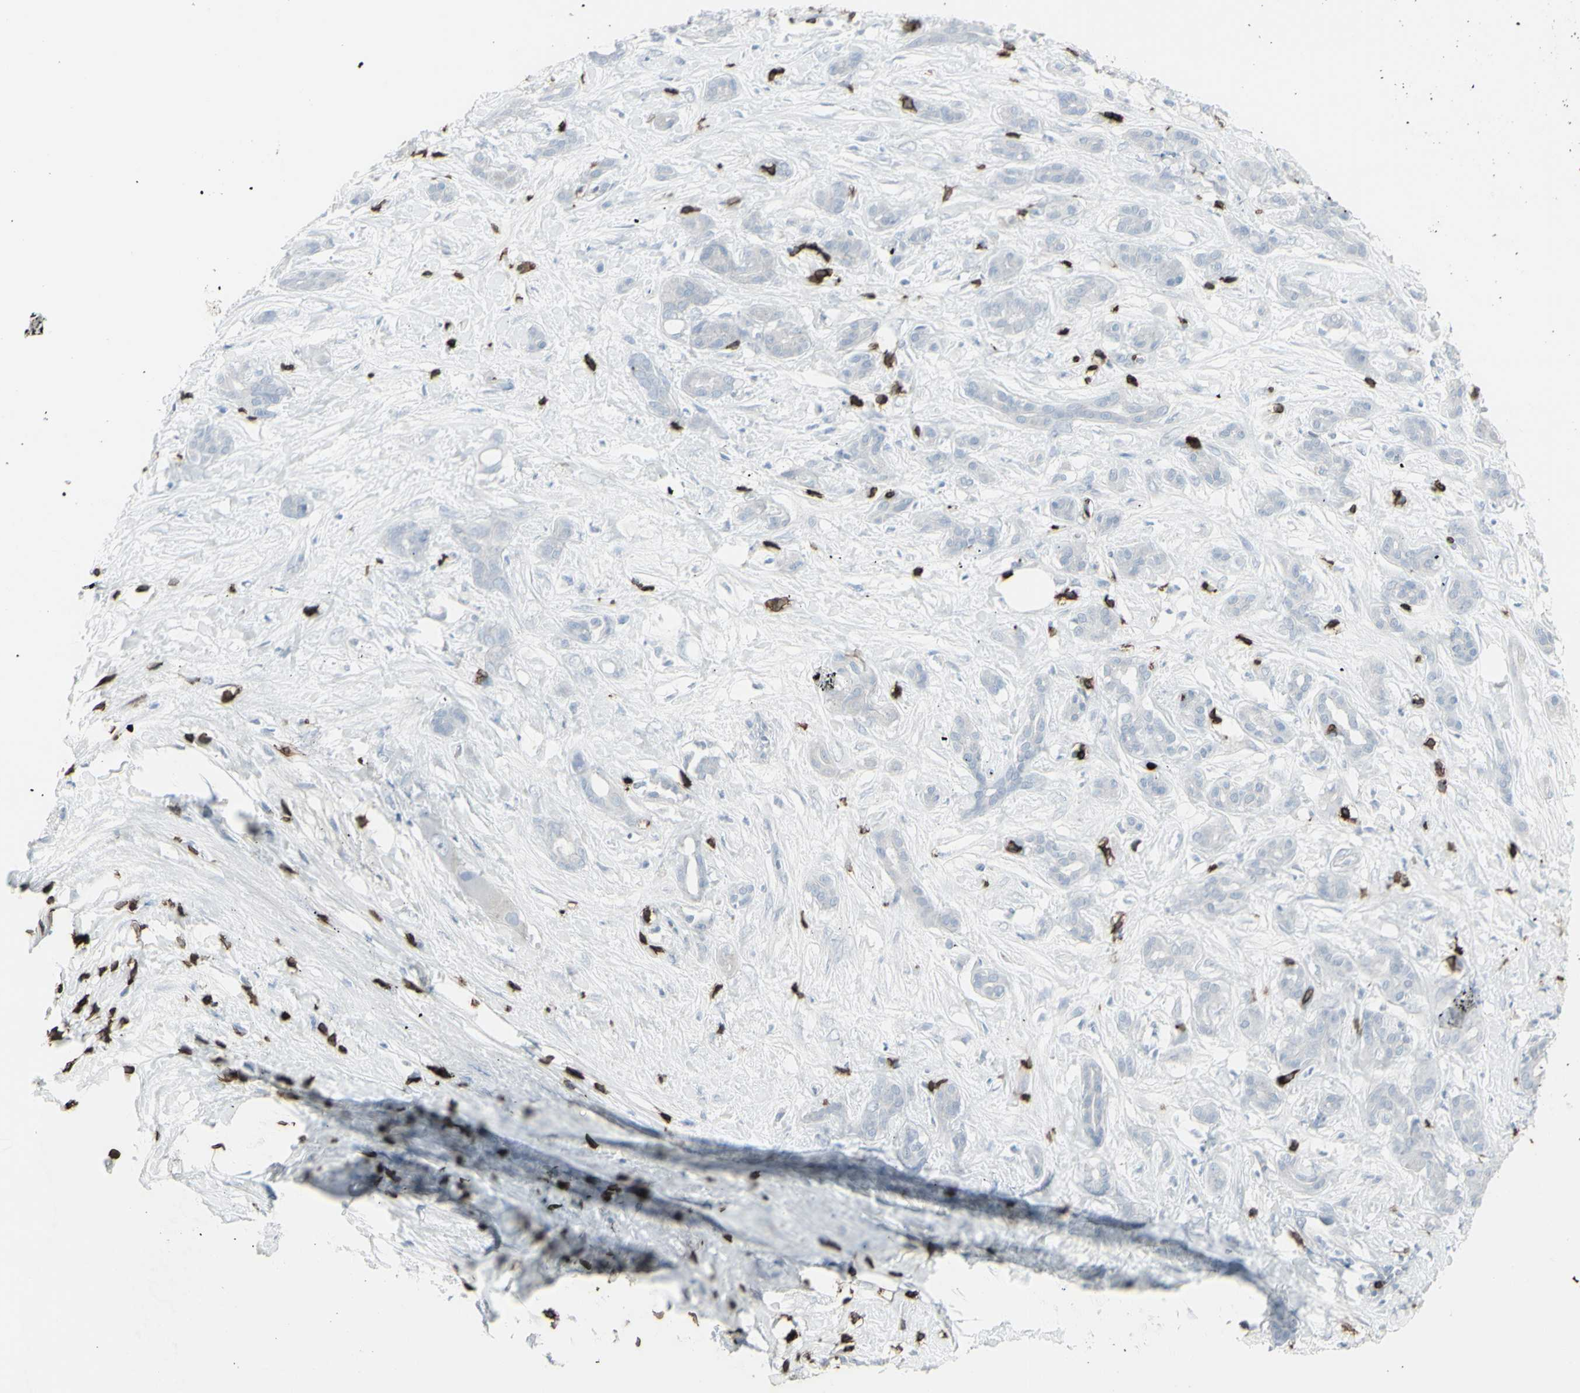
{"staining": {"intensity": "negative", "quantity": "none", "location": "none"}, "tissue": "pancreatic cancer", "cell_type": "Tumor cells", "image_type": "cancer", "snomed": [{"axis": "morphology", "description": "Adenocarcinoma, NOS"}, {"axis": "topography", "description": "Pancreas"}], "caption": "High power microscopy histopathology image of an IHC micrograph of adenocarcinoma (pancreatic), revealing no significant positivity in tumor cells.", "gene": "CD247", "patient": {"sex": "male", "age": 41}}